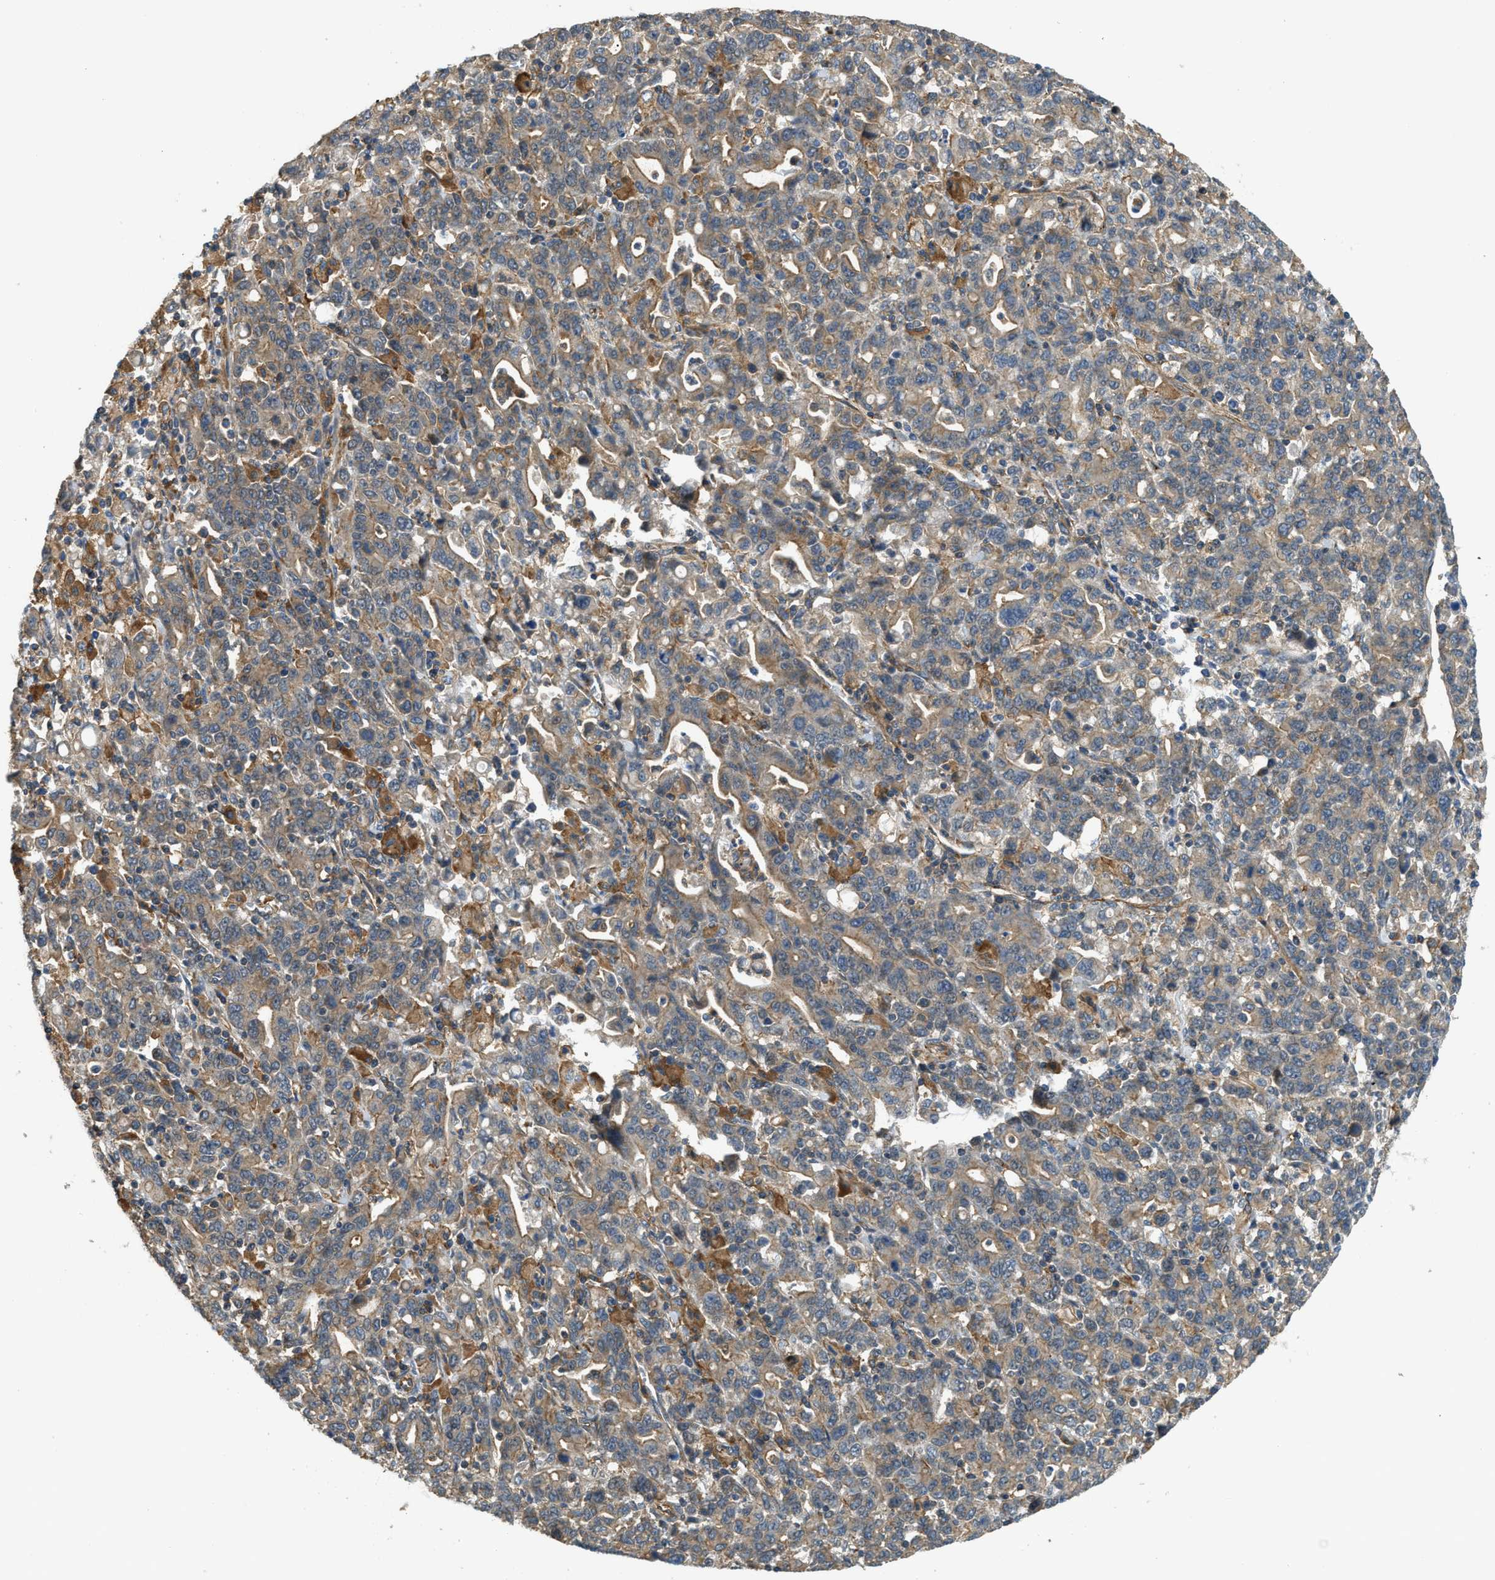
{"staining": {"intensity": "weak", "quantity": ">75%", "location": "cytoplasmic/membranous"}, "tissue": "stomach cancer", "cell_type": "Tumor cells", "image_type": "cancer", "snomed": [{"axis": "morphology", "description": "Adenocarcinoma, NOS"}, {"axis": "topography", "description": "Stomach, upper"}], "caption": "Immunohistochemistry (IHC) of human stomach adenocarcinoma shows low levels of weak cytoplasmic/membranous expression in approximately >75% of tumor cells. (DAB = brown stain, brightfield microscopy at high magnification).", "gene": "BAG4", "patient": {"sex": "male", "age": 69}}